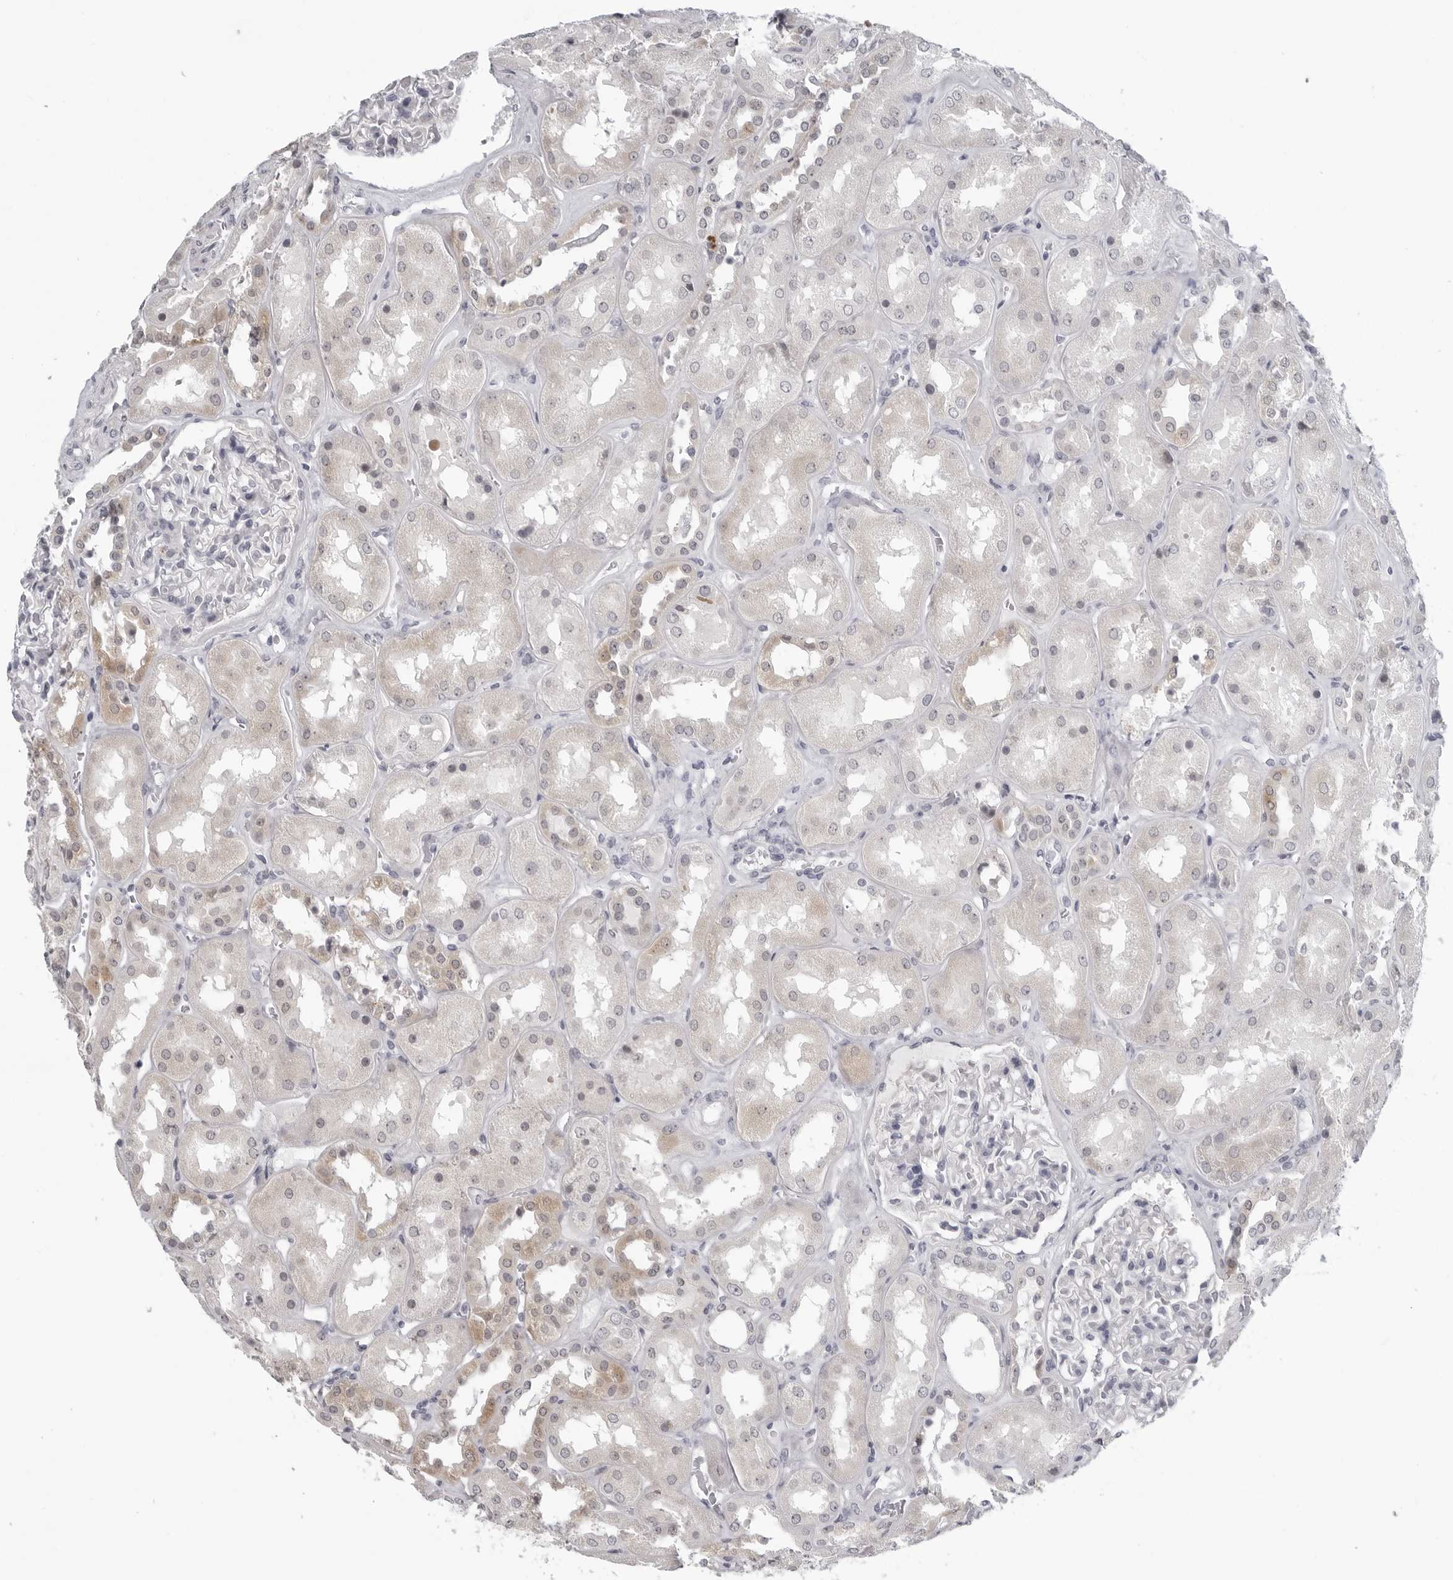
{"staining": {"intensity": "negative", "quantity": "none", "location": "none"}, "tissue": "kidney", "cell_type": "Cells in glomeruli", "image_type": "normal", "snomed": [{"axis": "morphology", "description": "Normal tissue, NOS"}, {"axis": "topography", "description": "Kidney"}], "caption": "Immunohistochemistry photomicrograph of normal kidney: human kidney stained with DAB demonstrates no significant protein staining in cells in glomeruli.", "gene": "OPLAH", "patient": {"sex": "male", "age": 70}}